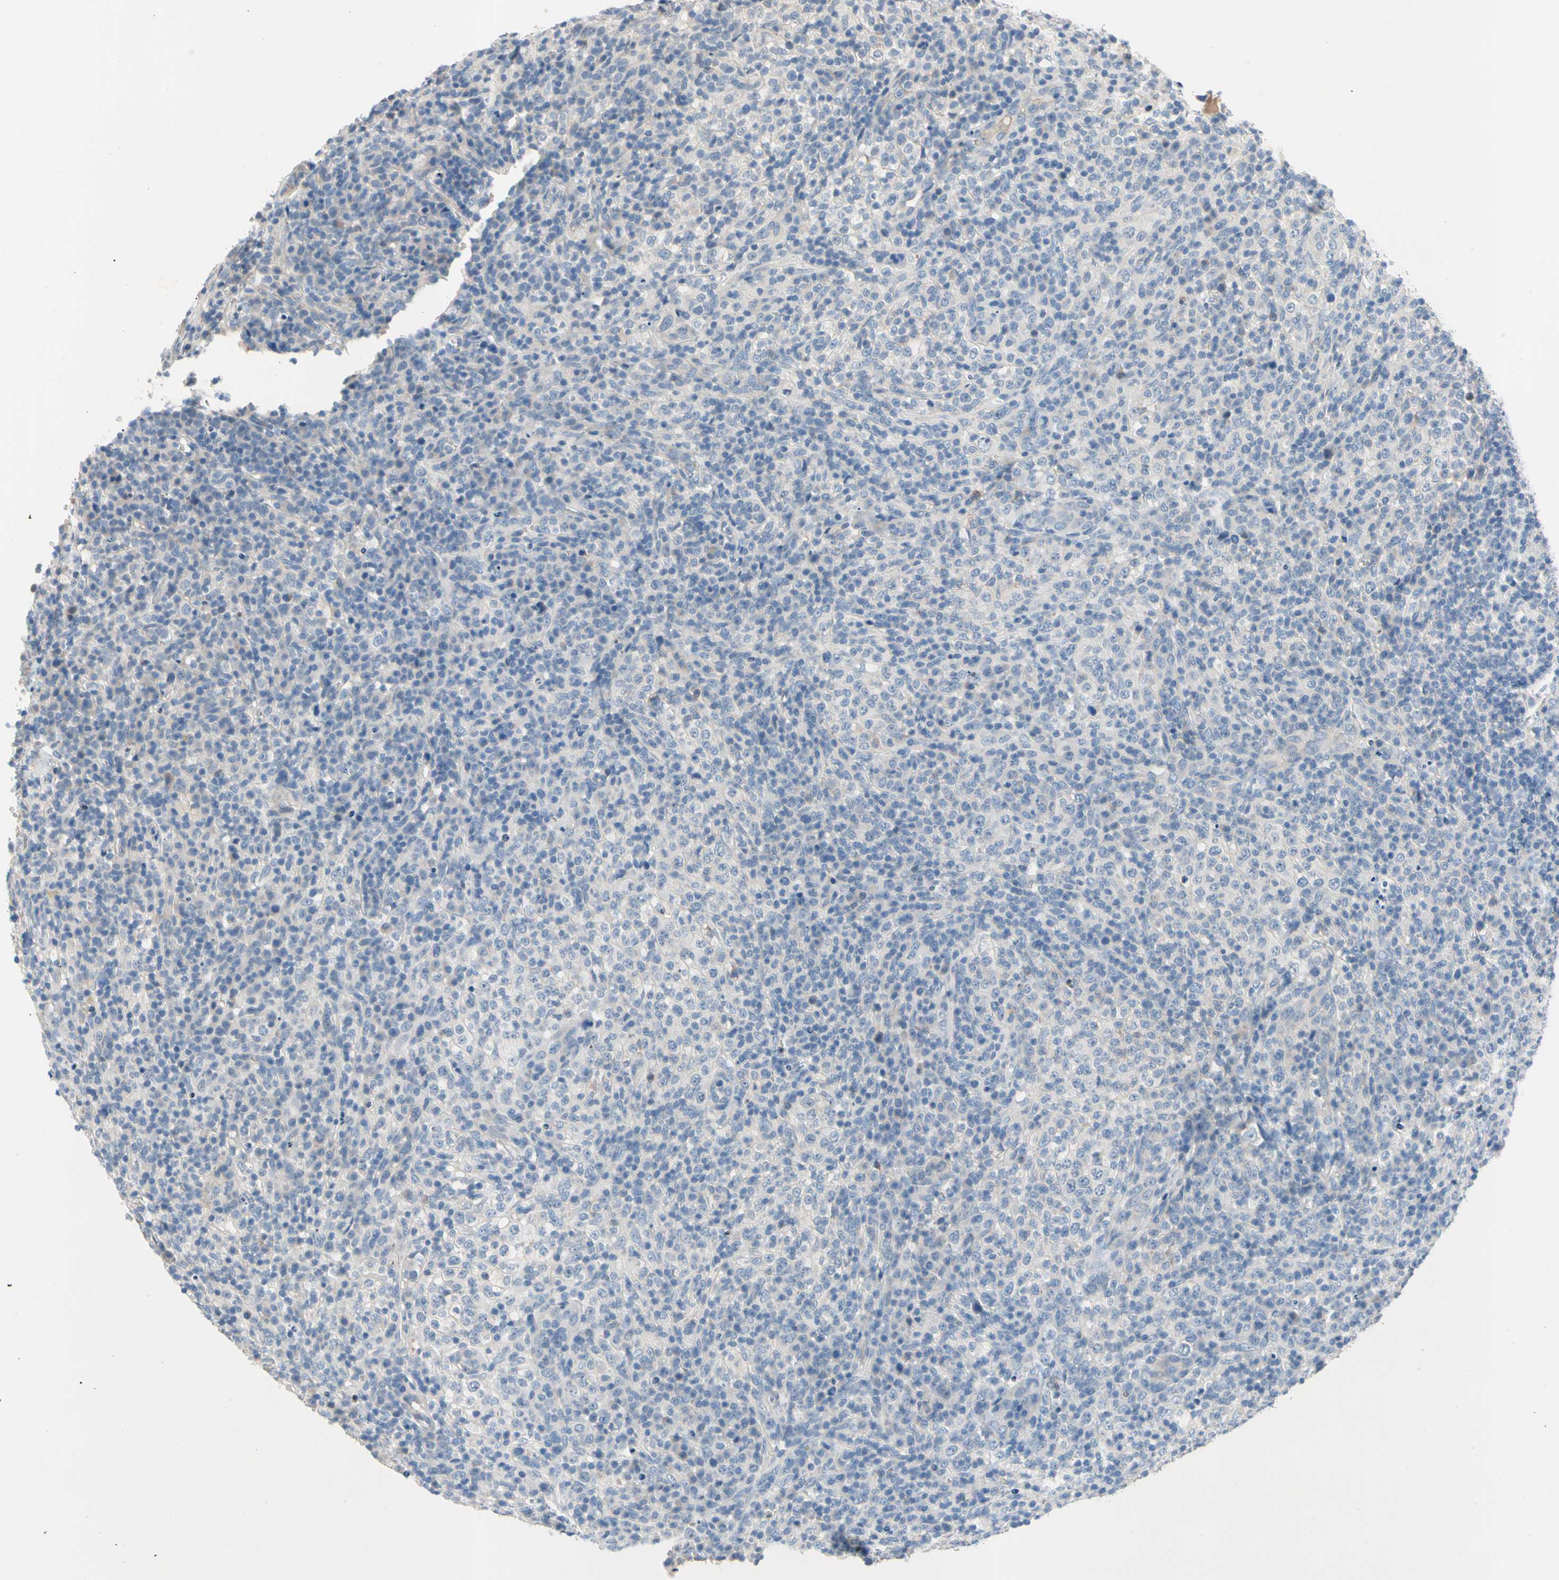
{"staining": {"intensity": "negative", "quantity": "none", "location": "none"}, "tissue": "lymphoma", "cell_type": "Tumor cells", "image_type": "cancer", "snomed": [{"axis": "morphology", "description": "Malignant lymphoma, non-Hodgkin's type, High grade"}, {"axis": "topography", "description": "Lymph node"}], "caption": "DAB (3,3'-diaminobenzidine) immunohistochemical staining of human high-grade malignant lymphoma, non-Hodgkin's type exhibits no significant positivity in tumor cells. (Brightfield microscopy of DAB (3,3'-diaminobenzidine) immunohistochemistry at high magnification).", "gene": "MARK1", "patient": {"sex": "female", "age": 76}}